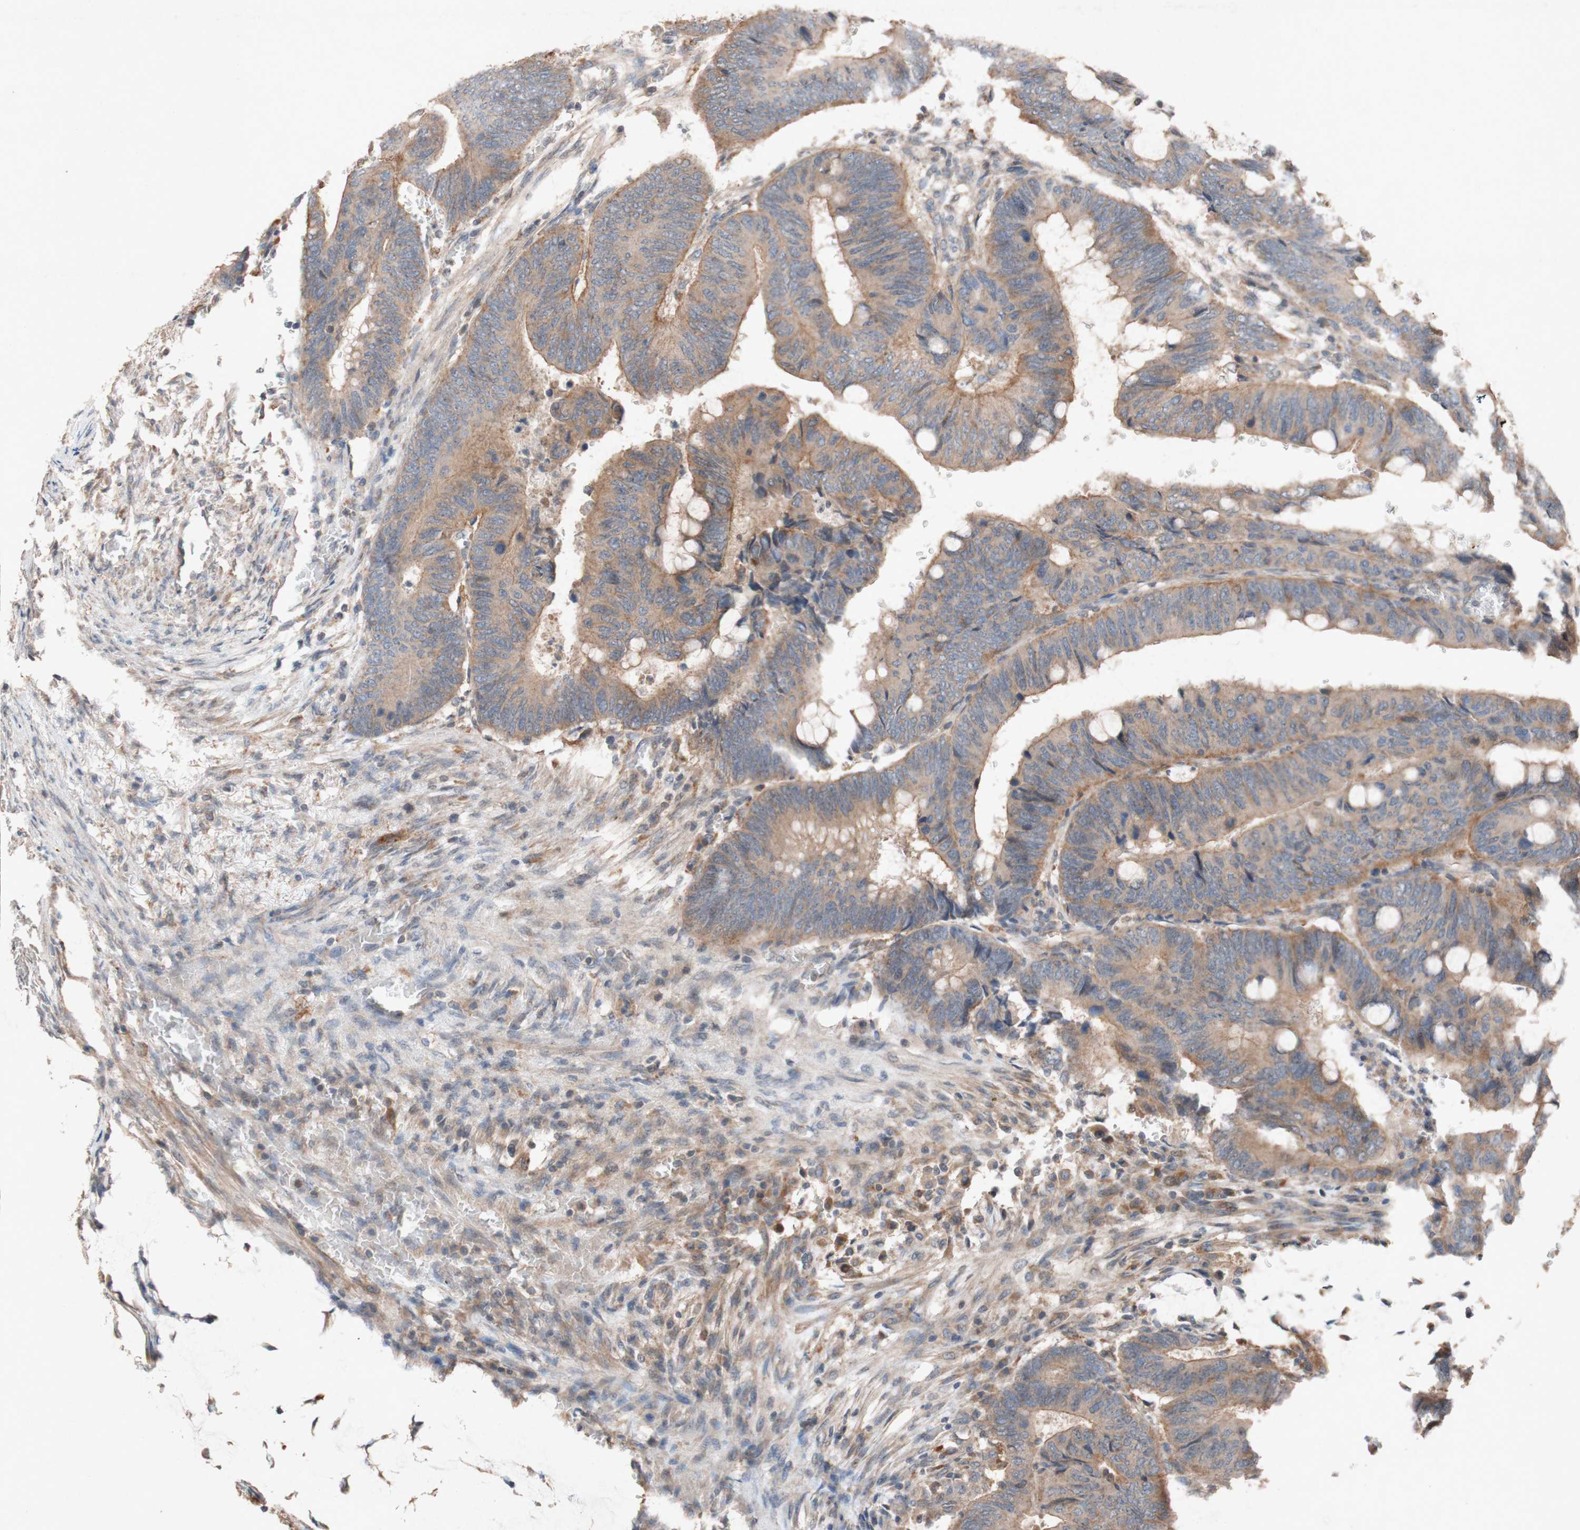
{"staining": {"intensity": "moderate", "quantity": ">75%", "location": "cytoplasmic/membranous"}, "tissue": "colorectal cancer", "cell_type": "Tumor cells", "image_type": "cancer", "snomed": [{"axis": "morphology", "description": "Normal tissue, NOS"}, {"axis": "morphology", "description": "Adenocarcinoma, NOS"}, {"axis": "topography", "description": "Rectum"}, {"axis": "topography", "description": "Peripheral nerve tissue"}], "caption": "Immunohistochemistry of human adenocarcinoma (colorectal) shows medium levels of moderate cytoplasmic/membranous expression in about >75% of tumor cells.", "gene": "ATP6V1F", "patient": {"sex": "male", "age": 92}}